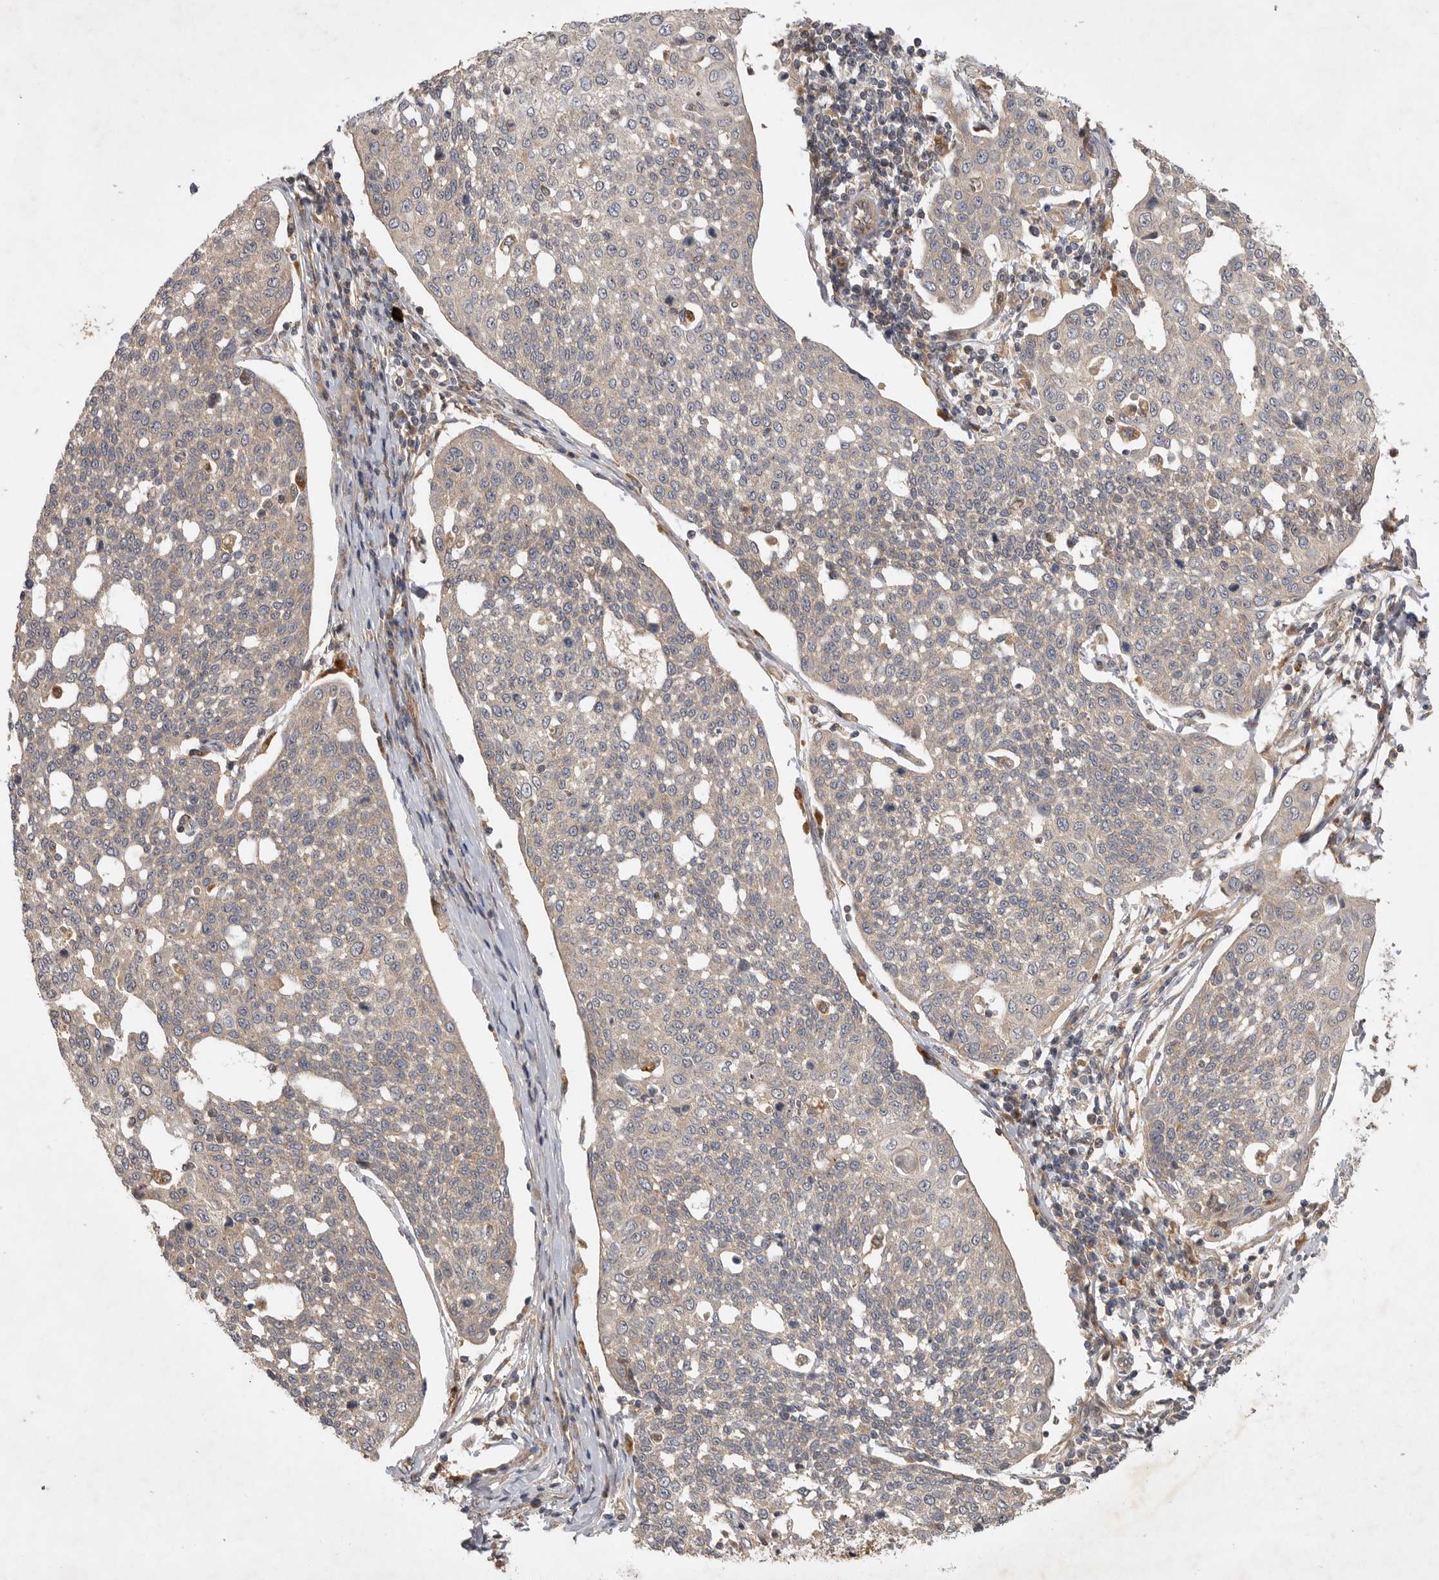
{"staining": {"intensity": "negative", "quantity": "none", "location": "none"}, "tissue": "cervical cancer", "cell_type": "Tumor cells", "image_type": "cancer", "snomed": [{"axis": "morphology", "description": "Squamous cell carcinoma, NOS"}, {"axis": "topography", "description": "Cervix"}], "caption": "The photomicrograph displays no staining of tumor cells in squamous cell carcinoma (cervical).", "gene": "ZNF232", "patient": {"sex": "female", "age": 34}}